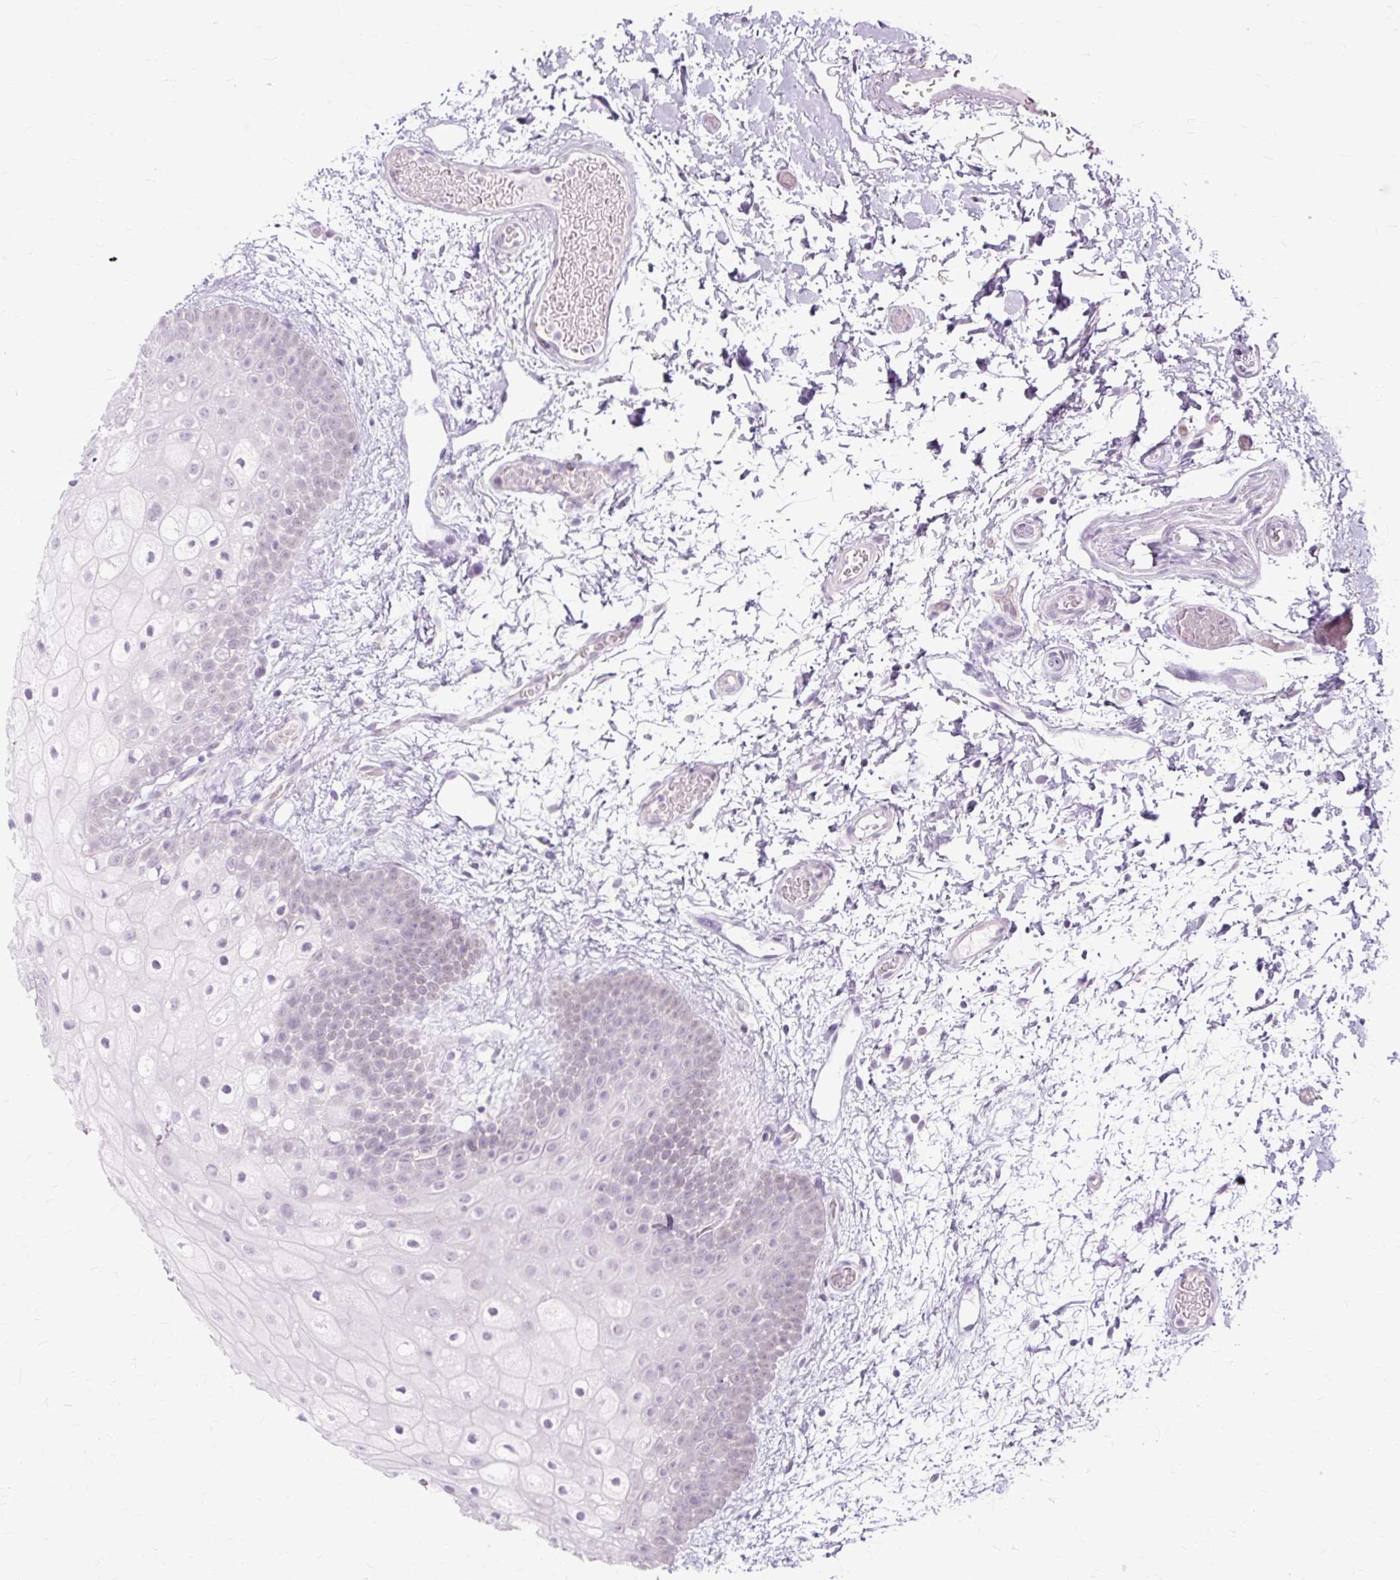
{"staining": {"intensity": "negative", "quantity": "none", "location": "none"}, "tissue": "oral mucosa", "cell_type": "Squamous epithelial cells", "image_type": "normal", "snomed": [{"axis": "morphology", "description": "Normal tissue, NOS"}, {"axis": "morphology", "description": "Squamous cell carcinoma, NOS"}, {"axis": "topography", "description": "Oral tissue"}, {"axis": "topography", "description": "Tounge, NOS"}, {"axis": "topography", "description": "Head-Neck"}], "caption": "Immunohistochemical staining of unremarkable oral mucosa reveals no significant expression in squamous epithelial cells.", "gene": "ZNF35", "patient": {"sex": "male", "age": 76}}